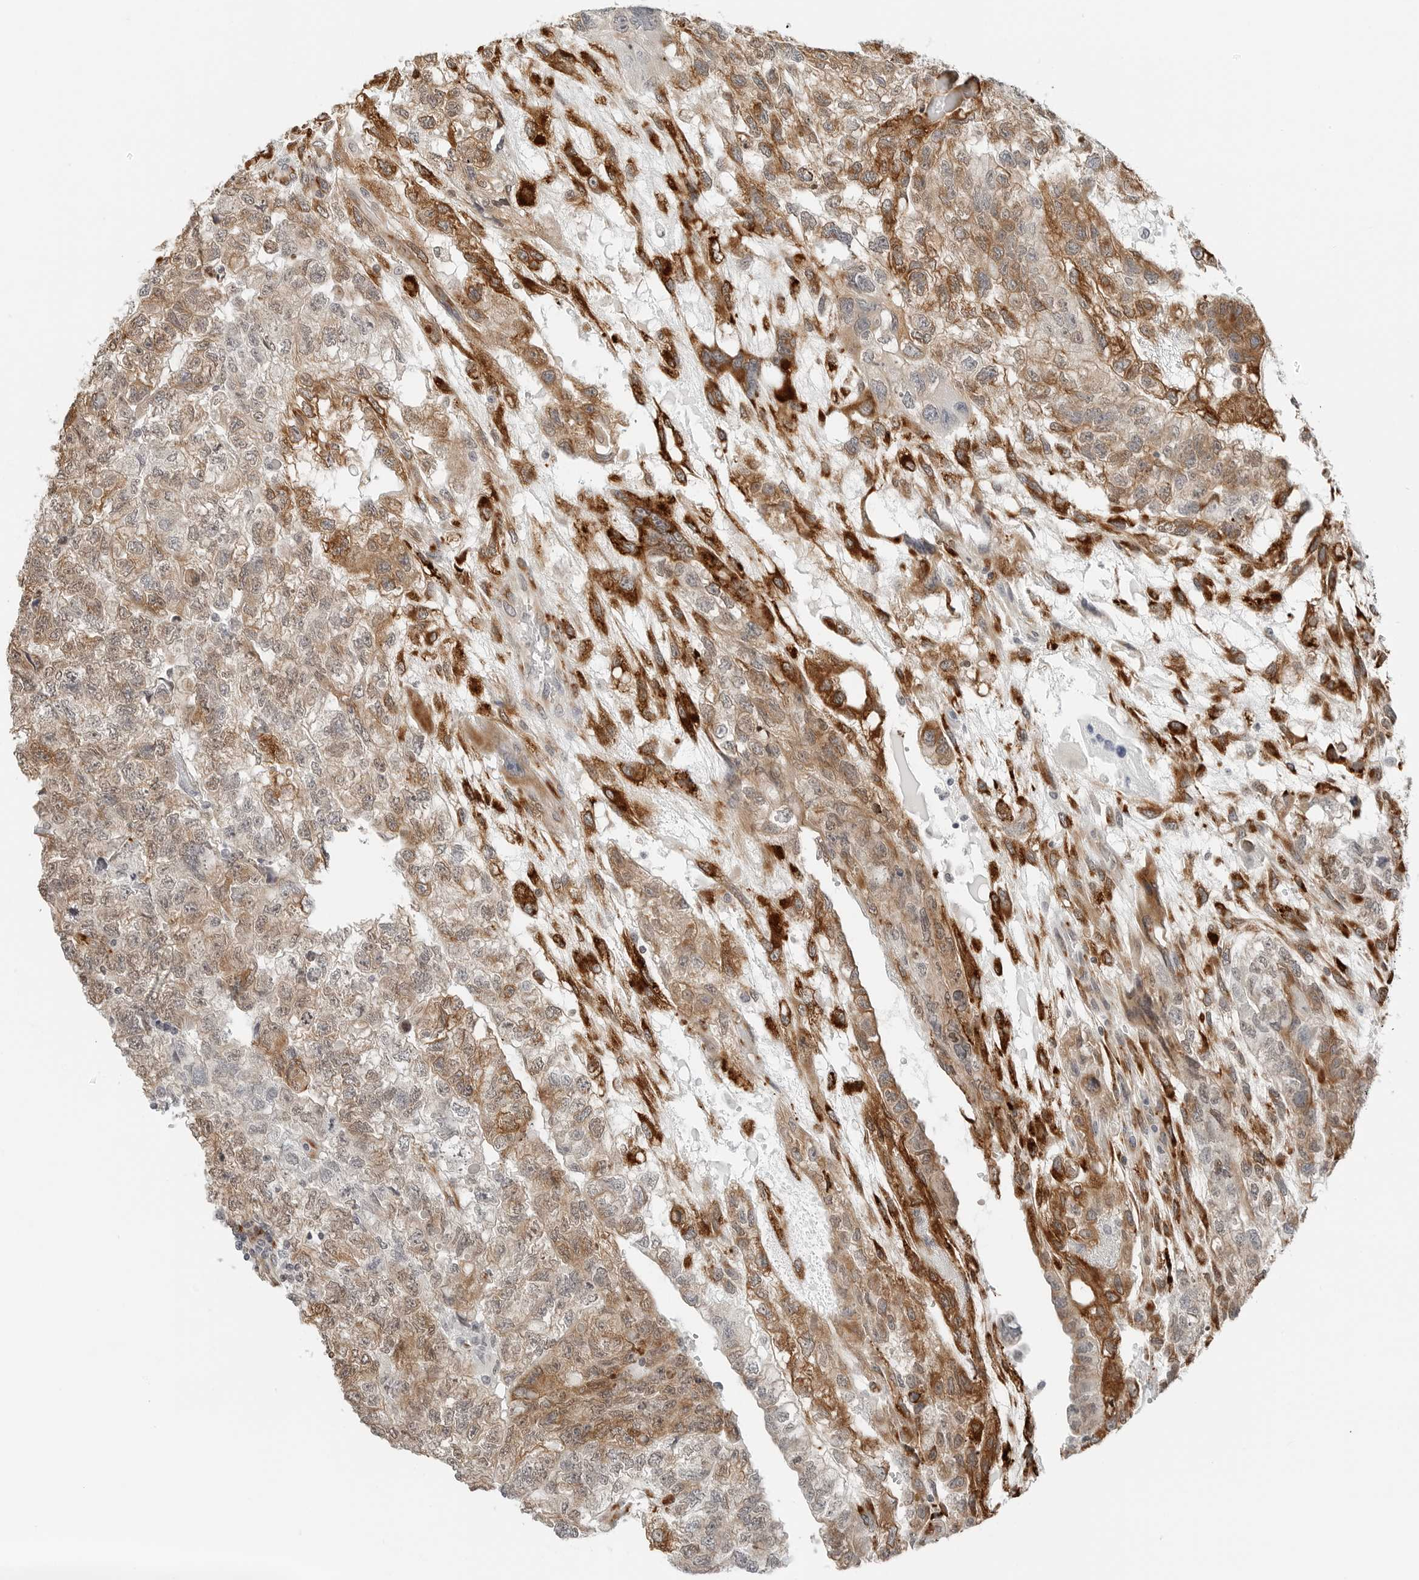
{"staining": {"intensity": "moderate", "quantity": ">75%", "location": "cytoplasmic/membranous"}, "tissue": "testis cancer", "cell_type": "Tumor cells", "image_type": "cancer", "snomed": [{"axis": "morphology", "description": "Carcinoma, Embryonal, NOS"}, {"axis": "topography", "description": "Testis"}], "caption": "Testis cancer (embryonal carcinoma) stained with a brown dye shows moderate cytoplasmic/membranous positive expression in approximately >75% of tumor cells.", "gene": "P4HA2", "patient": {"sex": "male", "age": 36}}